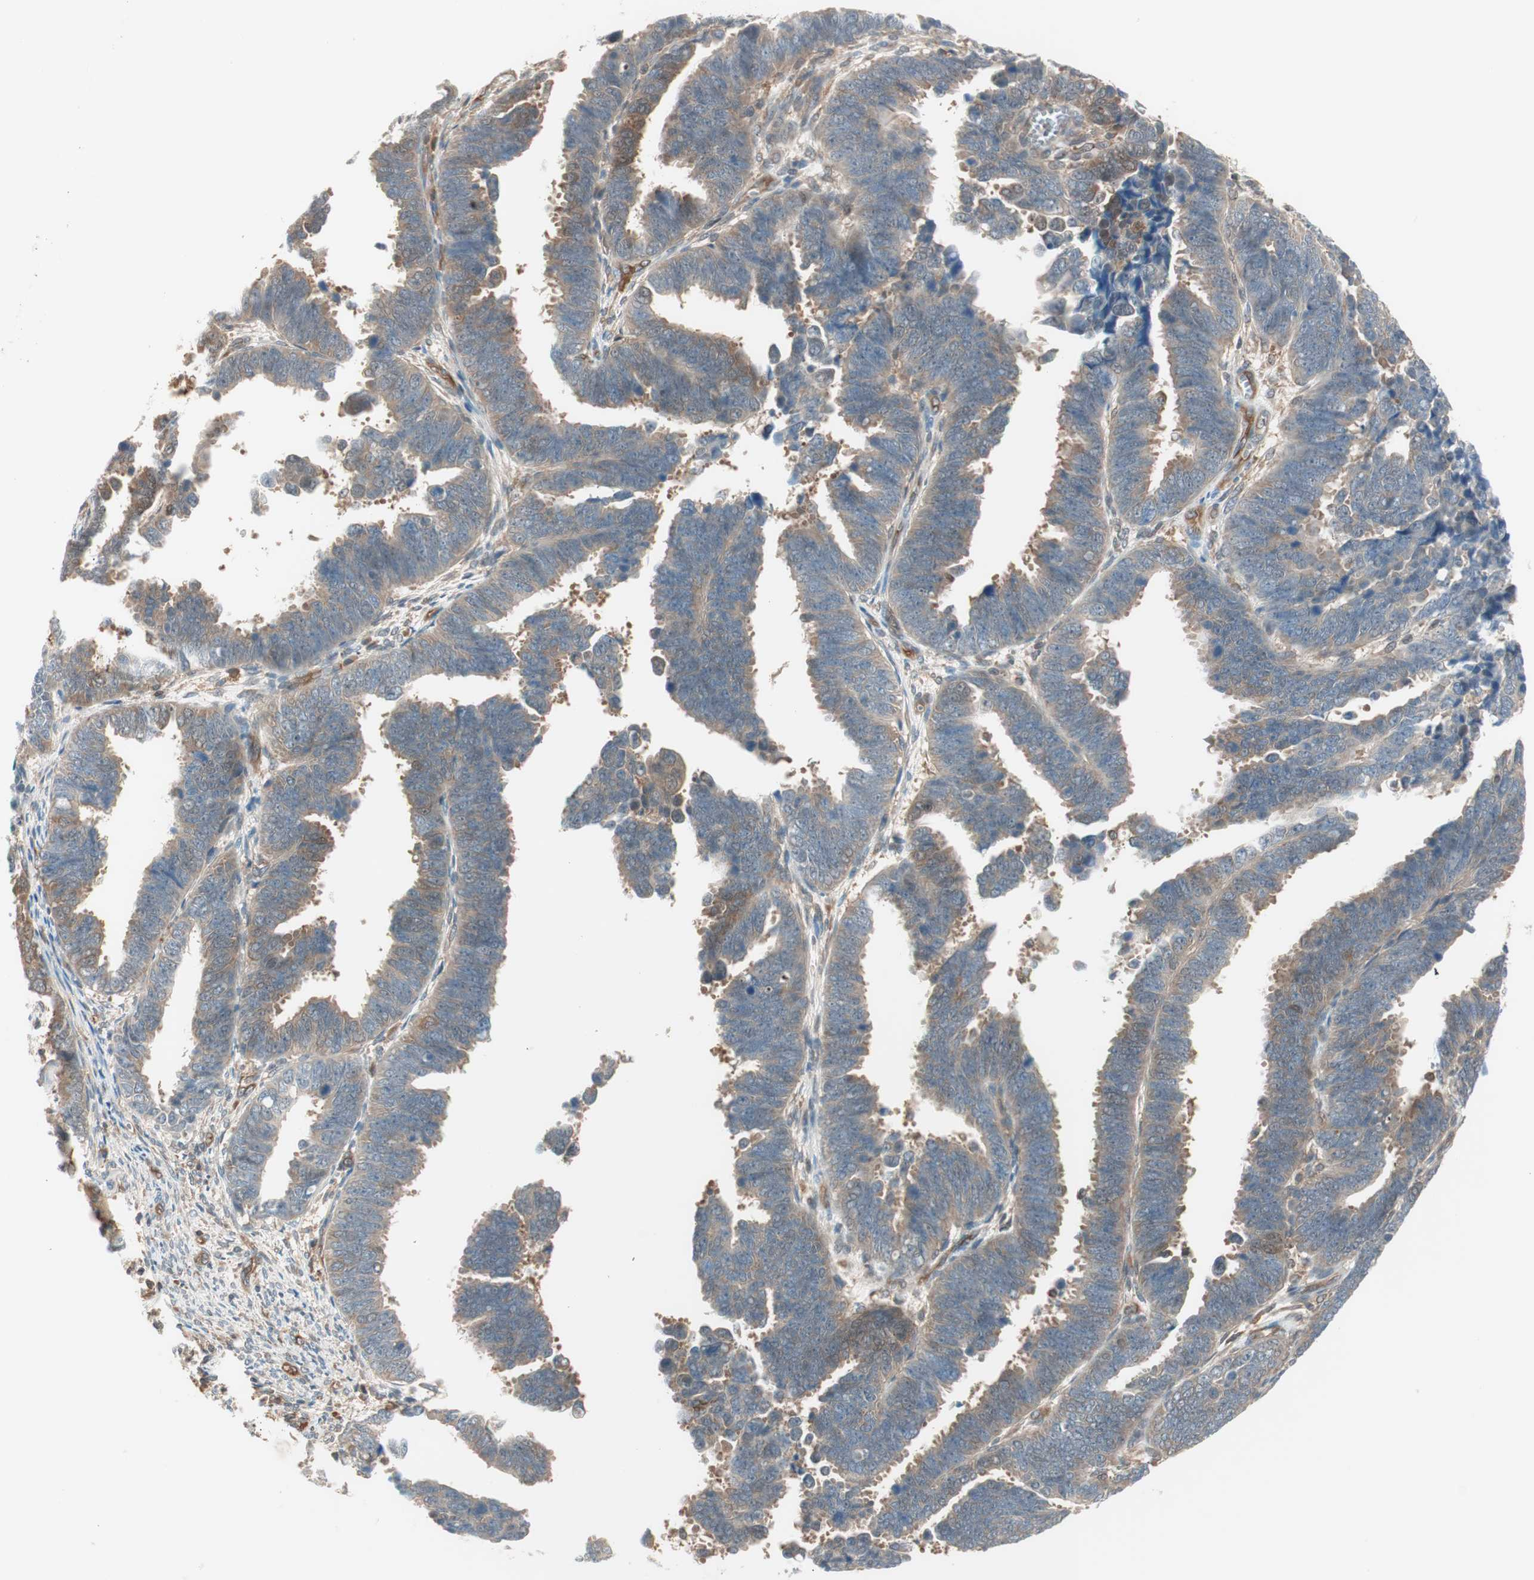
{"staining": {"intensity": "moderate", "quantity": "25%-75%", "location": "cytoplasmic/membranous"}, "tissue": "endometrial cancer", "cell_type": "Tumor cells", "image_type": "cancer", "snomed": [{"axis": "morphology", "description": "Adenocarcinoma, NOS"}, {"axis": "topography", "description": "Endometrium"}], "caption": "Endometrial adenocarcinoma was stained to show a protein in brown. There is medium levels of moderate cytoplasmic/membranous staining in about 25%-75% of tumor cells.", "gene": "GALT", "patient": {"sex": "female", "age": 75}}